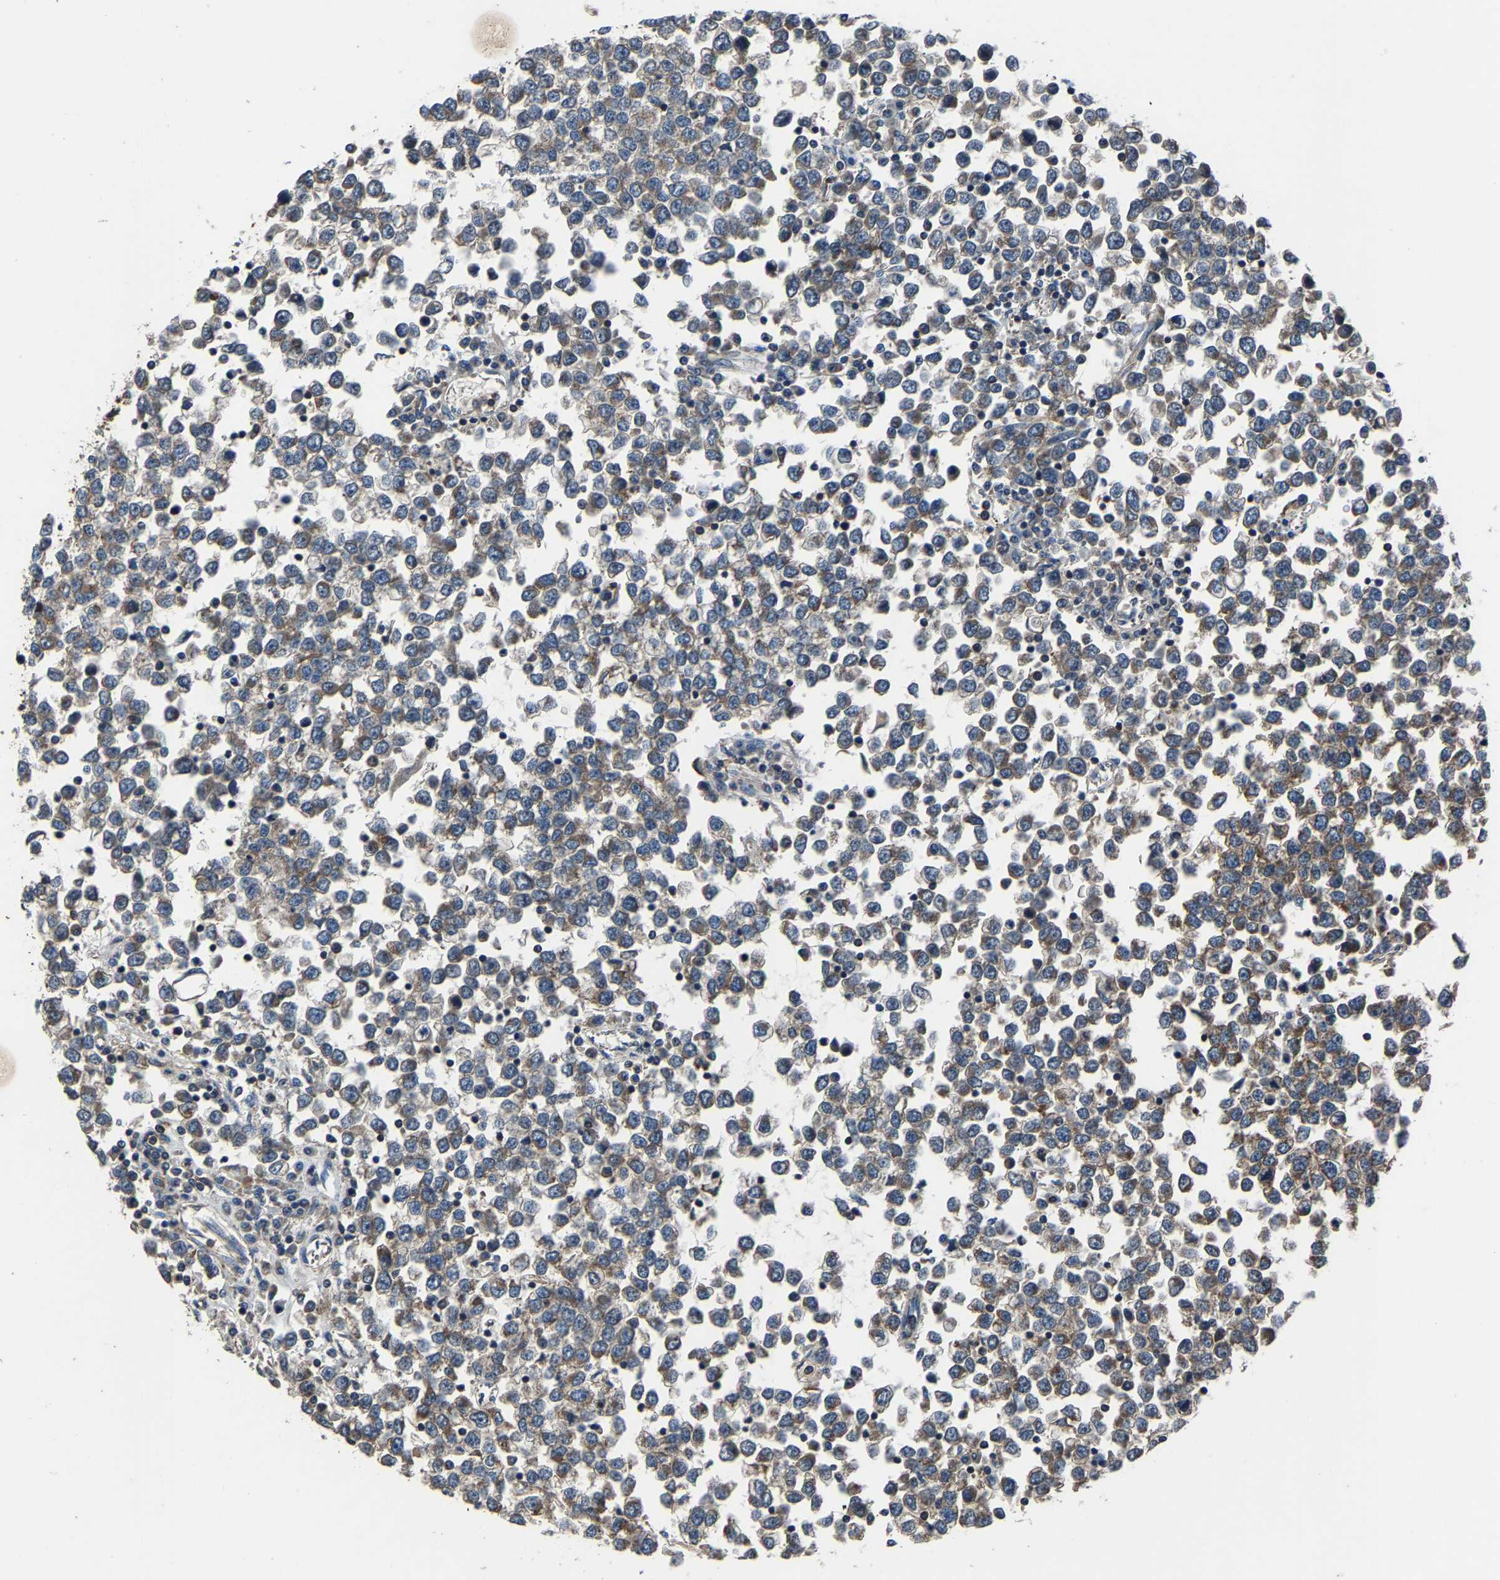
{"staining": {"intensity": "moderate", "quantity": ">75%", "location": "cytoplasmic/membranous"}, "tissue": "testis cancer", "cell_type": "Tumor cells", "image_type": "cancer", "snomed": [{"axis": "morphology", "description": "Seminoma, NOS"}, {"axis": "topography", "description": "Testis"}], "caption": "Immunohistochemical staining of testis cancer (seminoma) displays medium levels of moderate cytoplasmic/membranous staining in approximately >75% of tumor cells. (DAB (3,3'-diaminobenzidine) IHC, brown staining for protein, blue staining for nuclei).", "gene": "KIAA1958", "patient": {"sex": "male", "age": 65}}